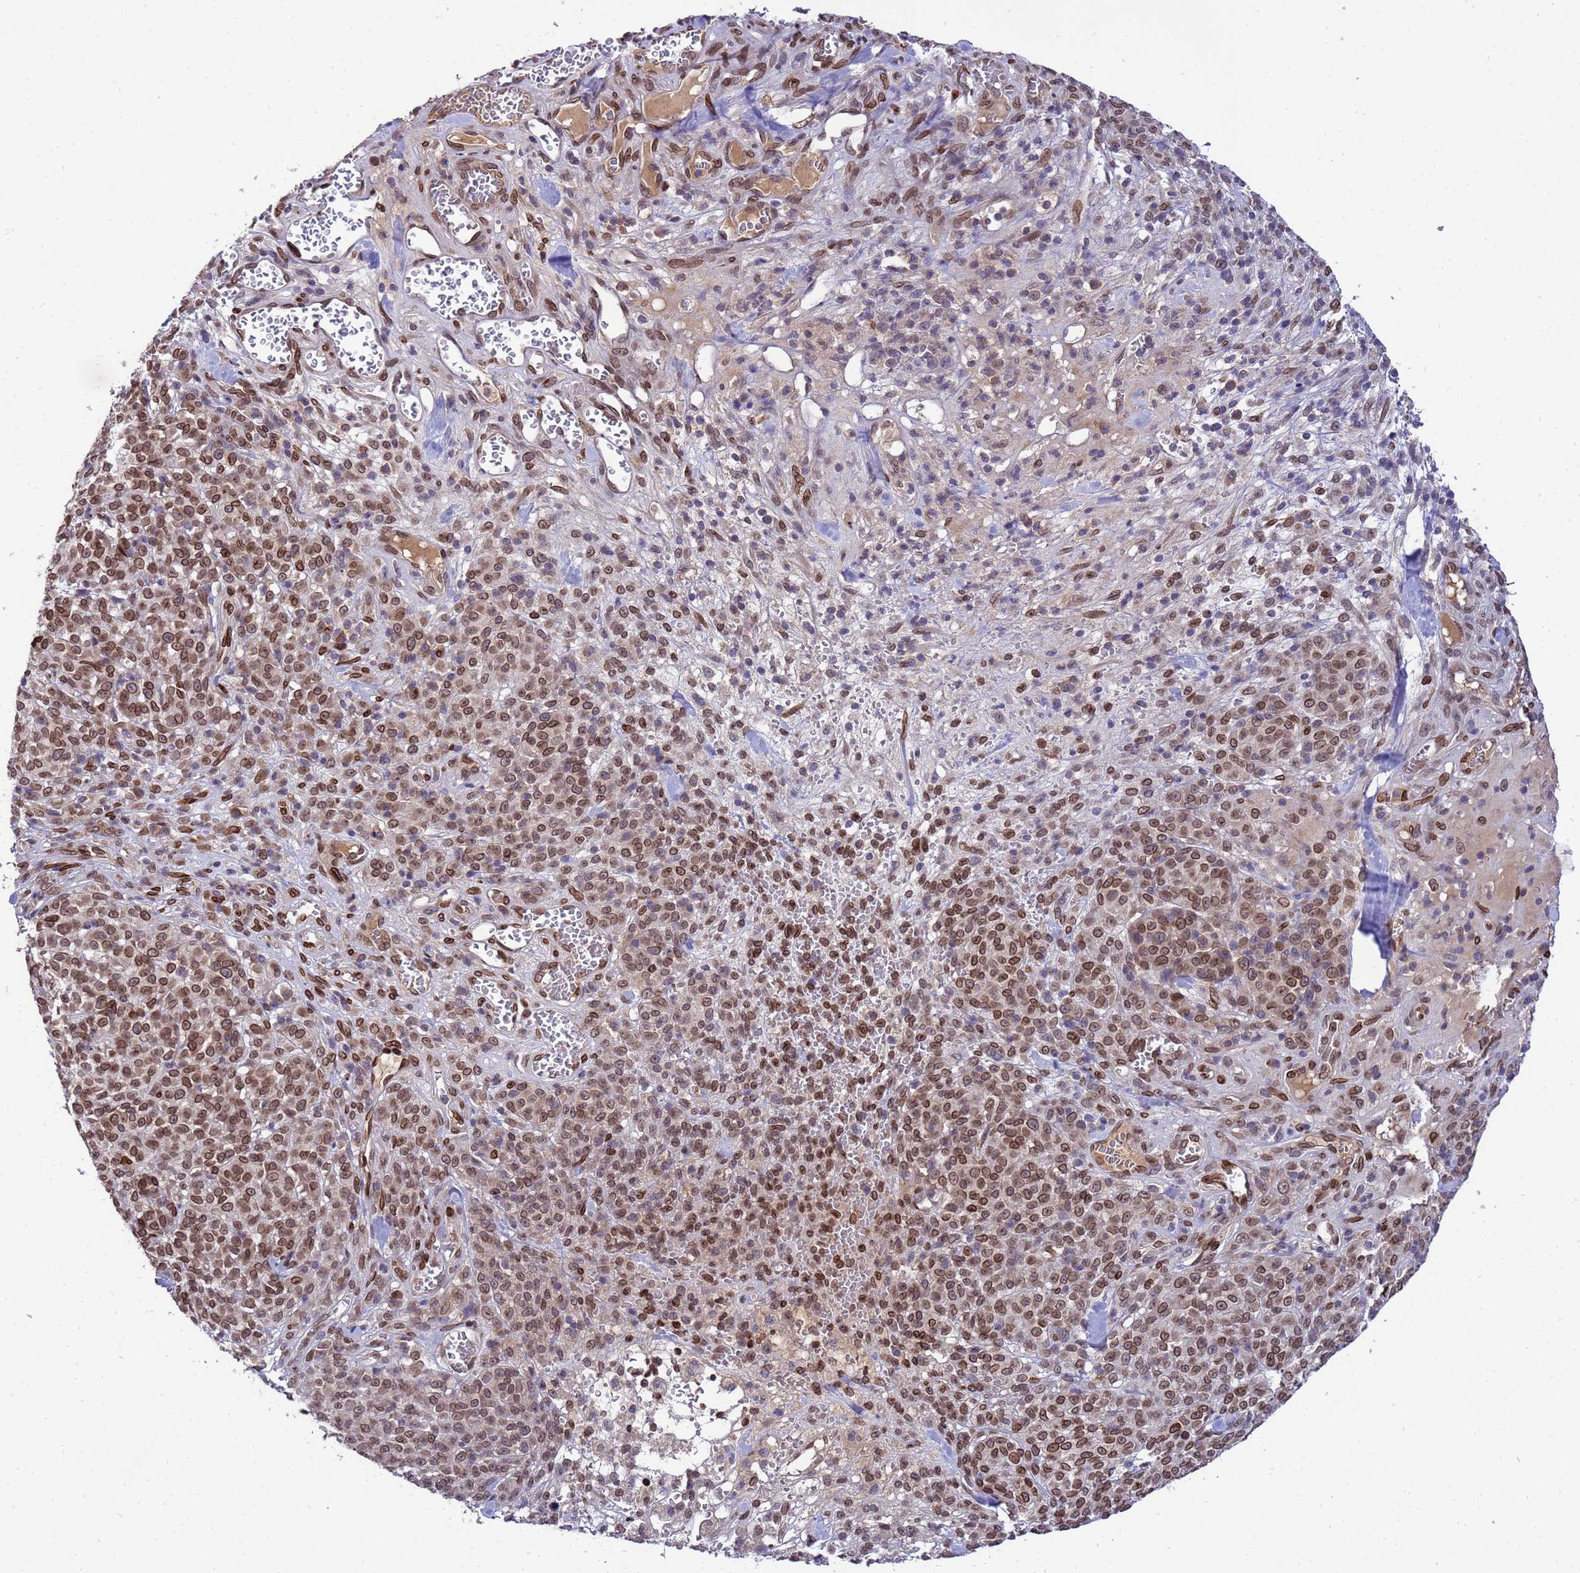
{"staining": {"intensity": "strong", "quantity": ">75%", "location": "cytoplasmic/membranous,nuclear"}, "tissue": "melanoma", "cell_type": "Tumor cells", "image_type": "cancer", "snomed": [{"axis": "morphology", "description": "Normal tissue, NOS"}, {"axis": "morphology", "description": "Malignant melanoma, NOS"}, {"axis": "topography", "description": "Skin"}], "caption": "Human melanoma stained with a brown dye reveals strong cytoplasmic/membranous and nuclear positive positivity in approximately >75% of tumor cells.", "gene": "GPR135", "patient": {"sex": "female", "age": 34}}